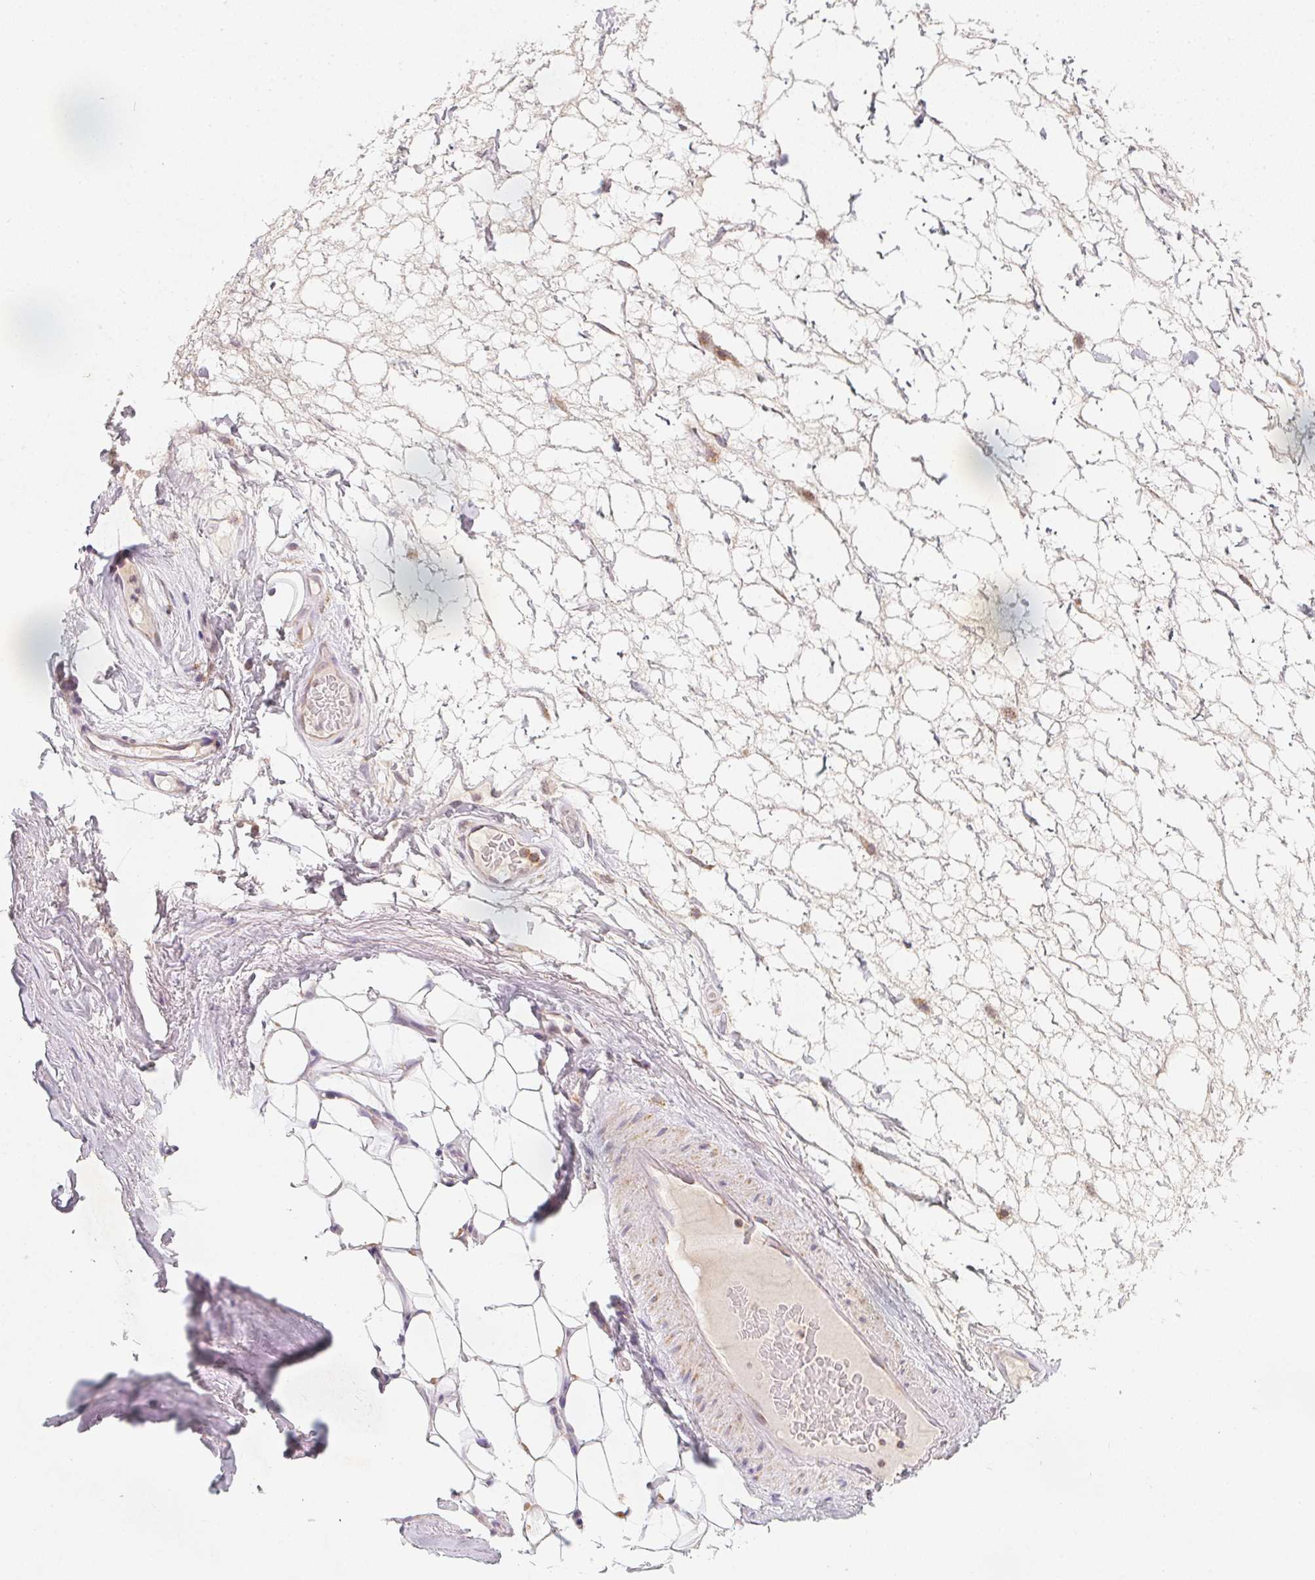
{"staining": {"intensity": "weak", "quantity": "<25%", "location": "cytoplasmic/membranous"}, "tissue": "adipose tissue", "cell_type": "Adipocytes", "image_type": "normal", "snomed": [{"axis": "morphology", "description": "Normal tissue, NOS"}, {"axis": "topography", "description": "Lymph node"}, {"axis": "topography", "description": "Cartilage tissue"}, {"axis": "topography", "description": "Nasopharynx"}], "caption": "Immunohistochemistry micrograph of benign adipose tissue stained for a protein (brown), which reveals no staining in adipocytes. The staining is performed using DAB (3,3'-diaminobenzidine) brown chromogen with nuclei counter-stained in using hematoxylin.", "gene": "NDUFS6", "patient": {"sex": "male", "age": 63}}